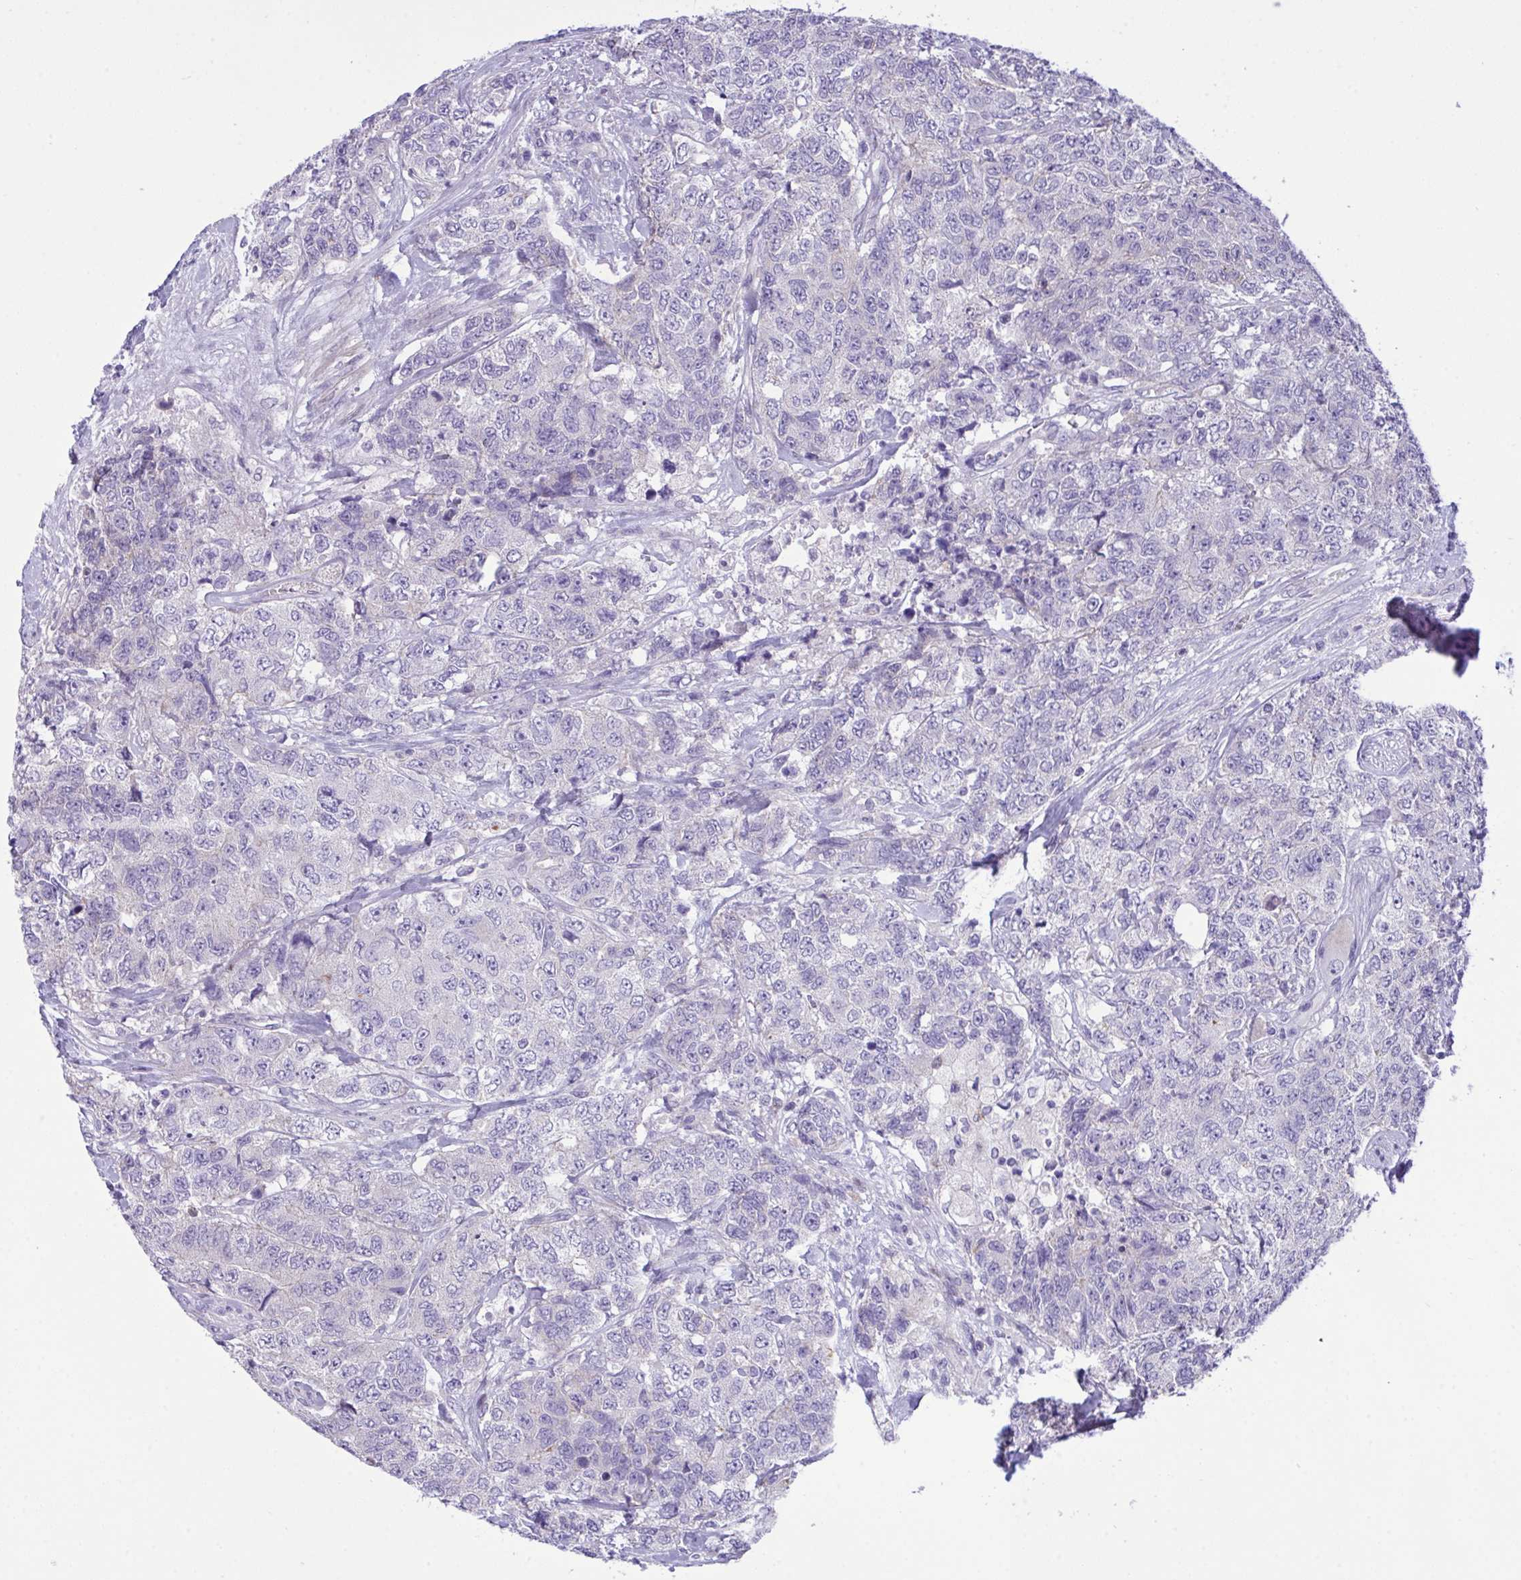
{"staining": {"intensity": "negative", "quantity": "none", "location": "none"}, "tissue": "urothelial cancer", "cell_type": "Tumor cells", "image_type": "cancer", "snomed": [{"axis": "morphology", "description": "Urothelial carcinoma, High grade"}, {"axis": "topography", "description": "Urinary bladder"}], "caption": "Urothelial carcinoma (high-grade) was stained to show a protein in brown. There is no significant staining in tumor cells.", "gene": "WDR97", "patient": {"sex": "female", "age": 78}}